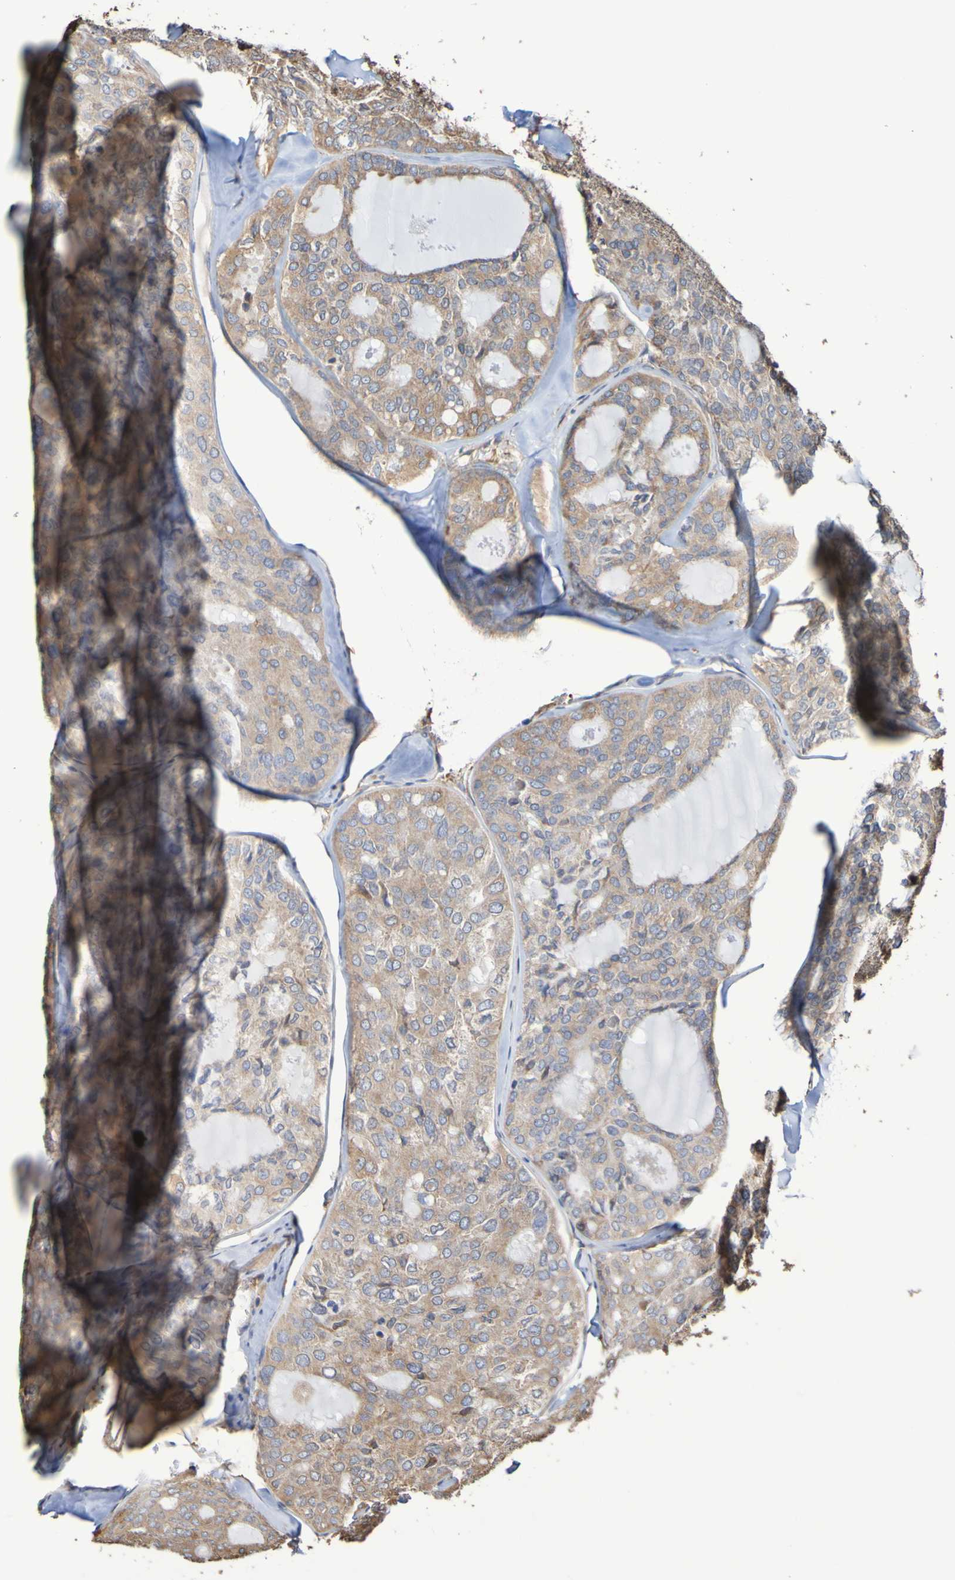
{"staining": {"intensity": "weak", "quantity": ">75%", "location": "cytoplasmic/membranous"}, "tissue": "thyroid cancer", "cell_type": "Tumor cells", "image_type": "cancer", "snomed": [{"axis": "morphology", "description": "Follicular adenoma carcinoma, NOS"}, {"axis": "topography", "description": "Thyroid gland"}], "caption": "A high-resolution photomicrograph shows IHC staining of thyroid cancer (follicular adenoma carcinoma), which displays weak cytoplasmic/membranous positivity in about >75% of tumor cells.", "gene": "RAB11A", "patient": {"sex": "male", "age": 75}}